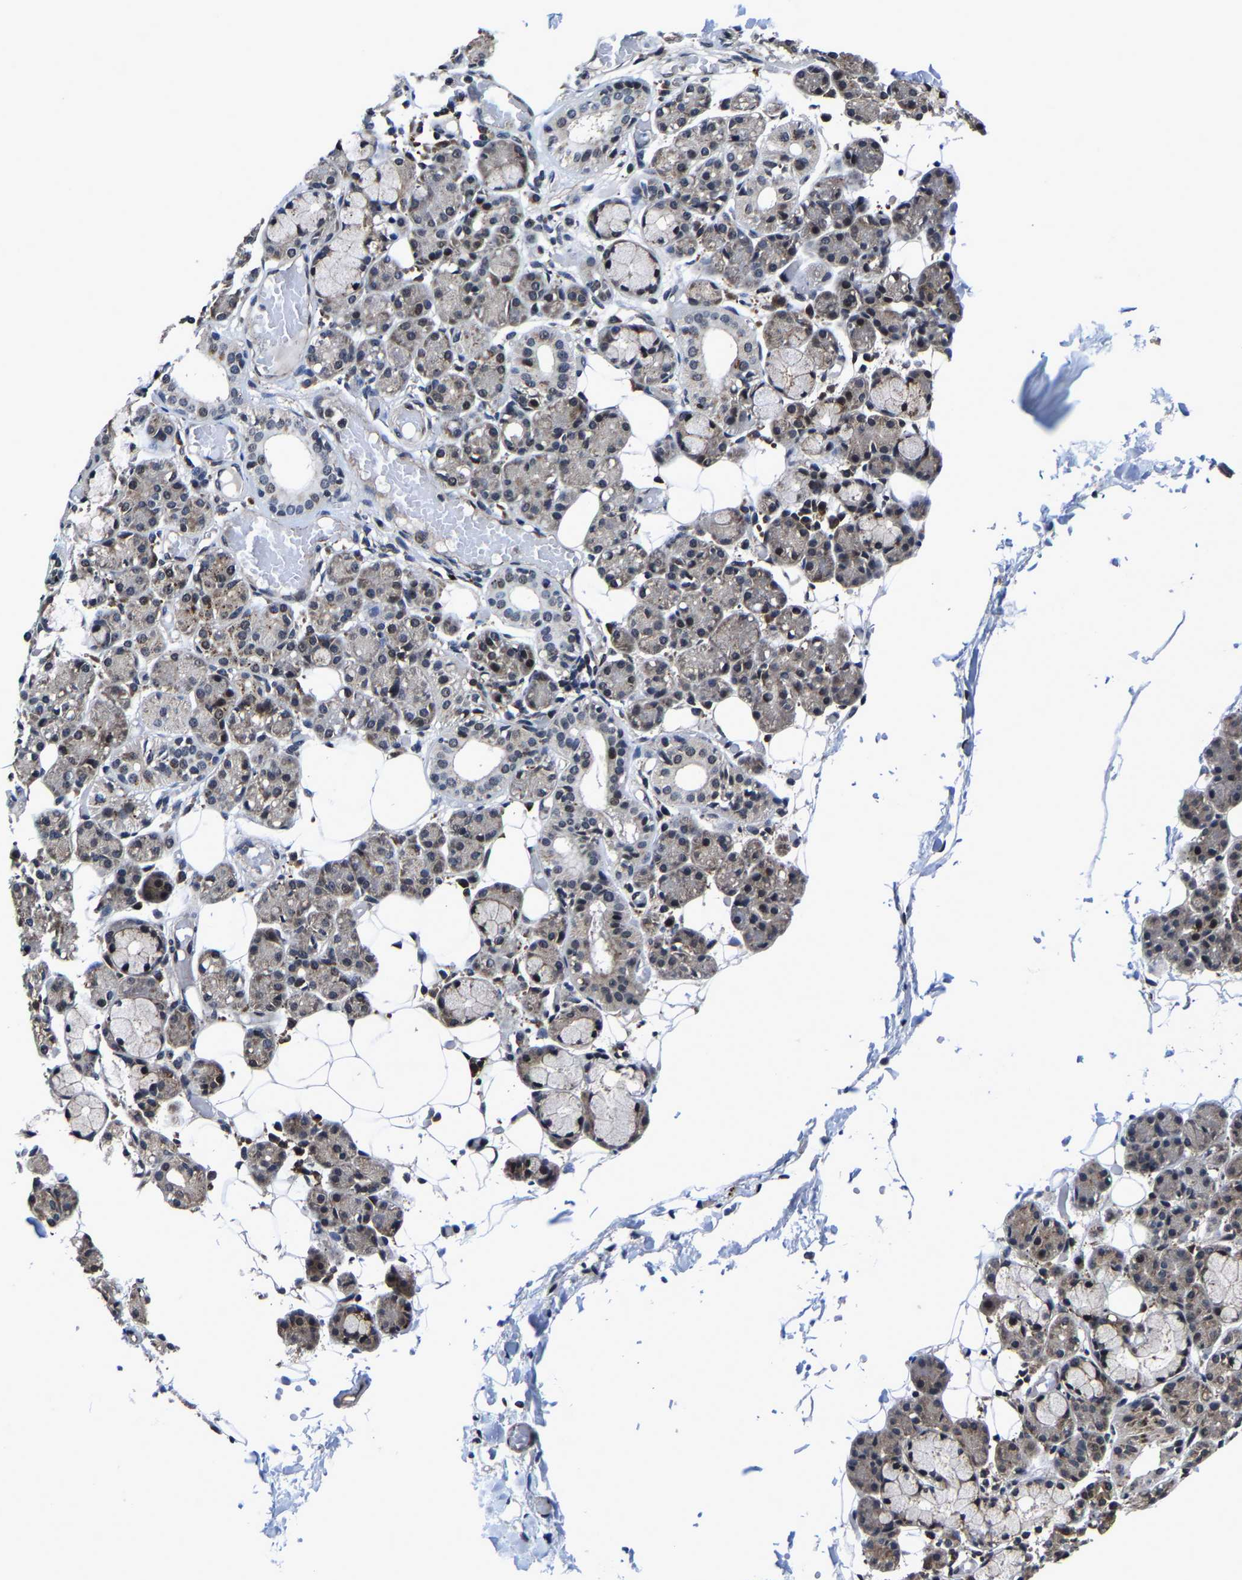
{"staining": {"intensity": "moderate", "quantity": "25%-75%", "location": "cytoplasmic/membranous,nuclear"}, "tissue": "salivary gland", "cell_type": "Glandular cells", "image_type": "normal", "snomed": [{"axis": "morphology", "description": "Normal tissue, NOS"}, {"axis": "topography", "description": "Salivary gland"}], "caption": "A histopathology image of human salivary gland stained for a protein exhibits moderate cytoplasmic/membranous,nuclear brown staining in glandular cells.", "gene": "ZCCHC7", "patient": {"sex": "male", "age": 63}}